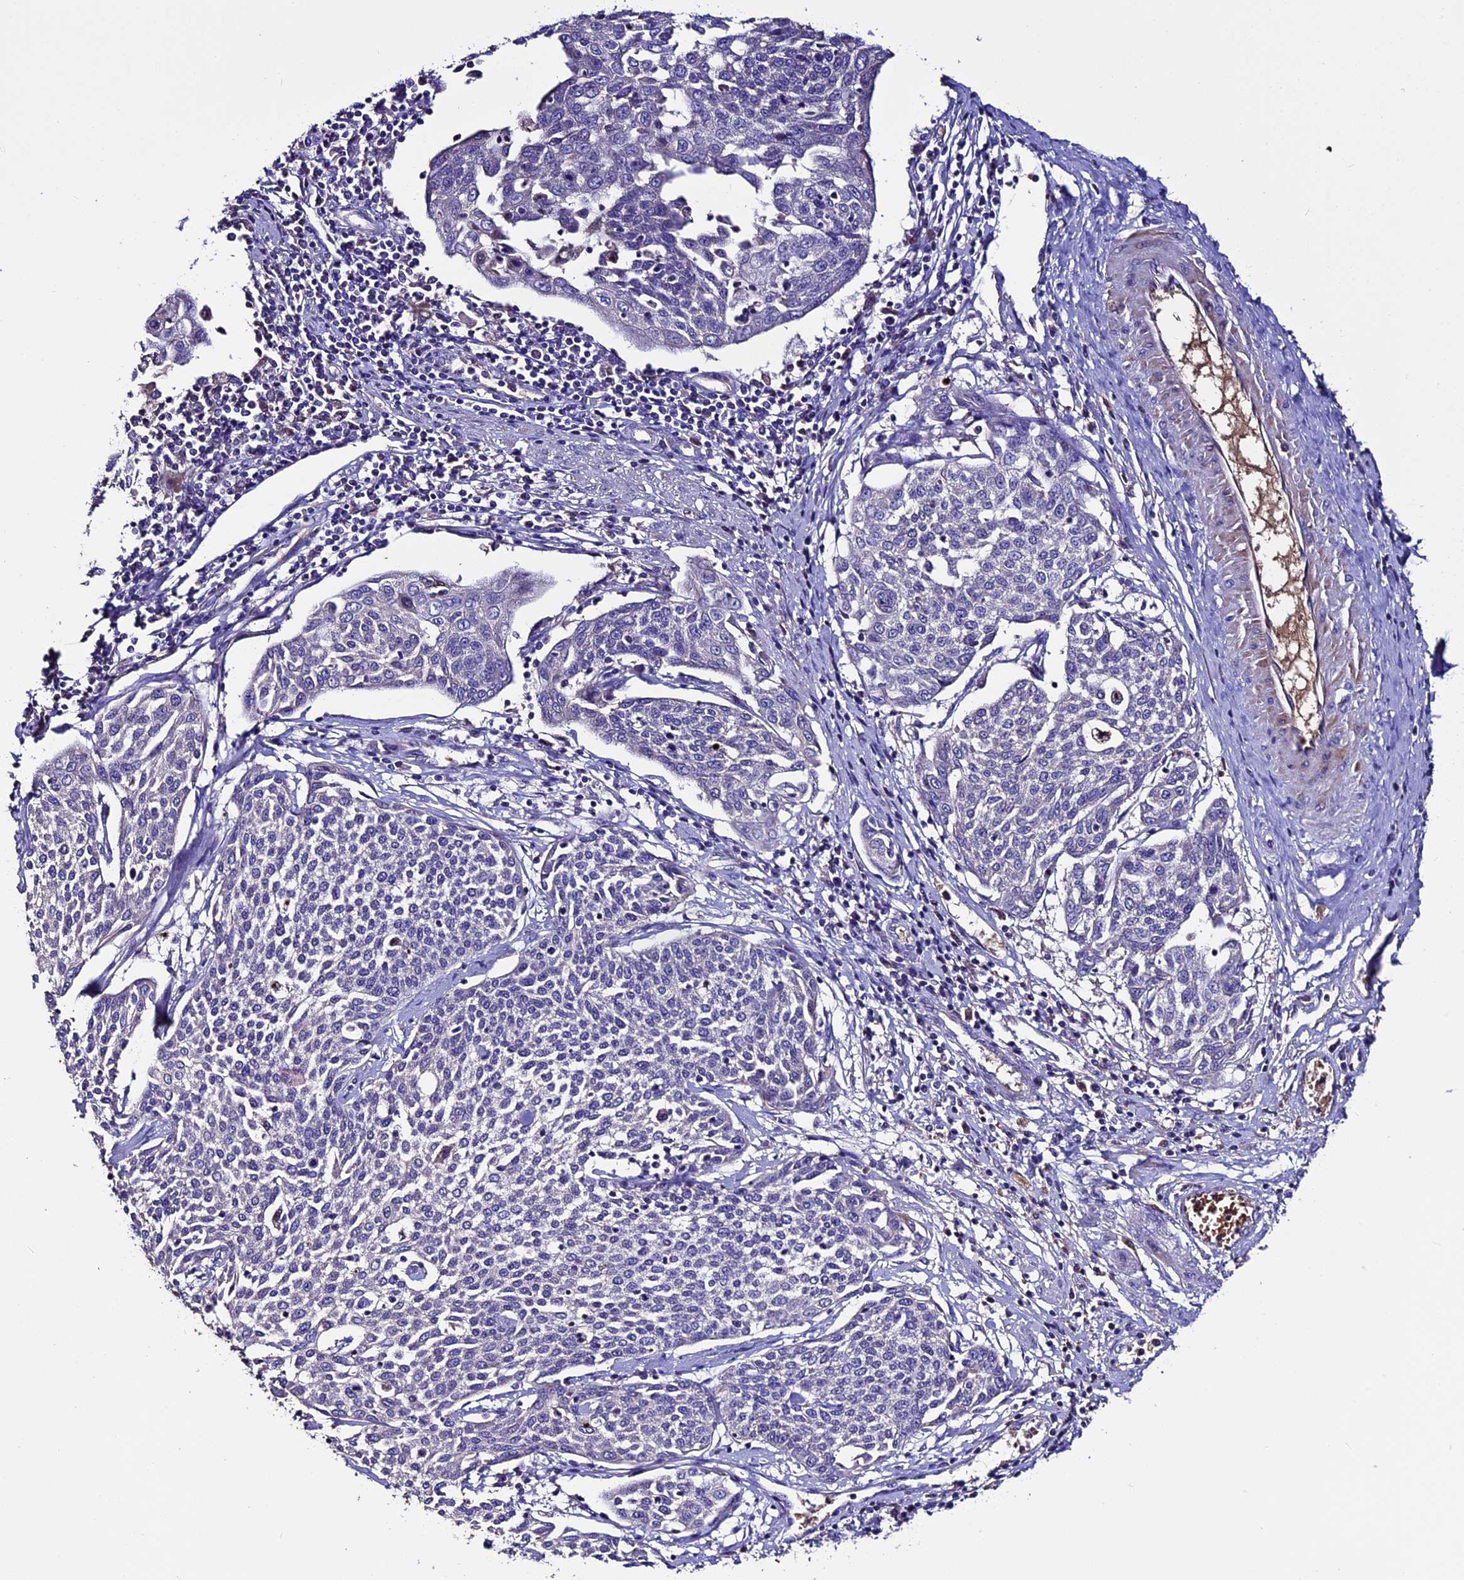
{"staining": {"intensity": "negative", "quantity": "none", "location": "none"}, "tissue": "cervical cancer", "cell_type": "Tumor cells", "image_type": "cancer", "snomed": [{"axis": "morphology", "description": "Squamous cell carcinoma, NOS"}, {"axis": "topography", "description": "Cervix"}], "caption": "DAB immunohistochemical staining of human cervical cancer (squamous cell carcinoma) exhibits no significant positivity in tumor cells.", "gene": "TCP11L2", "patient": {"sex": "female", "age": 34}}